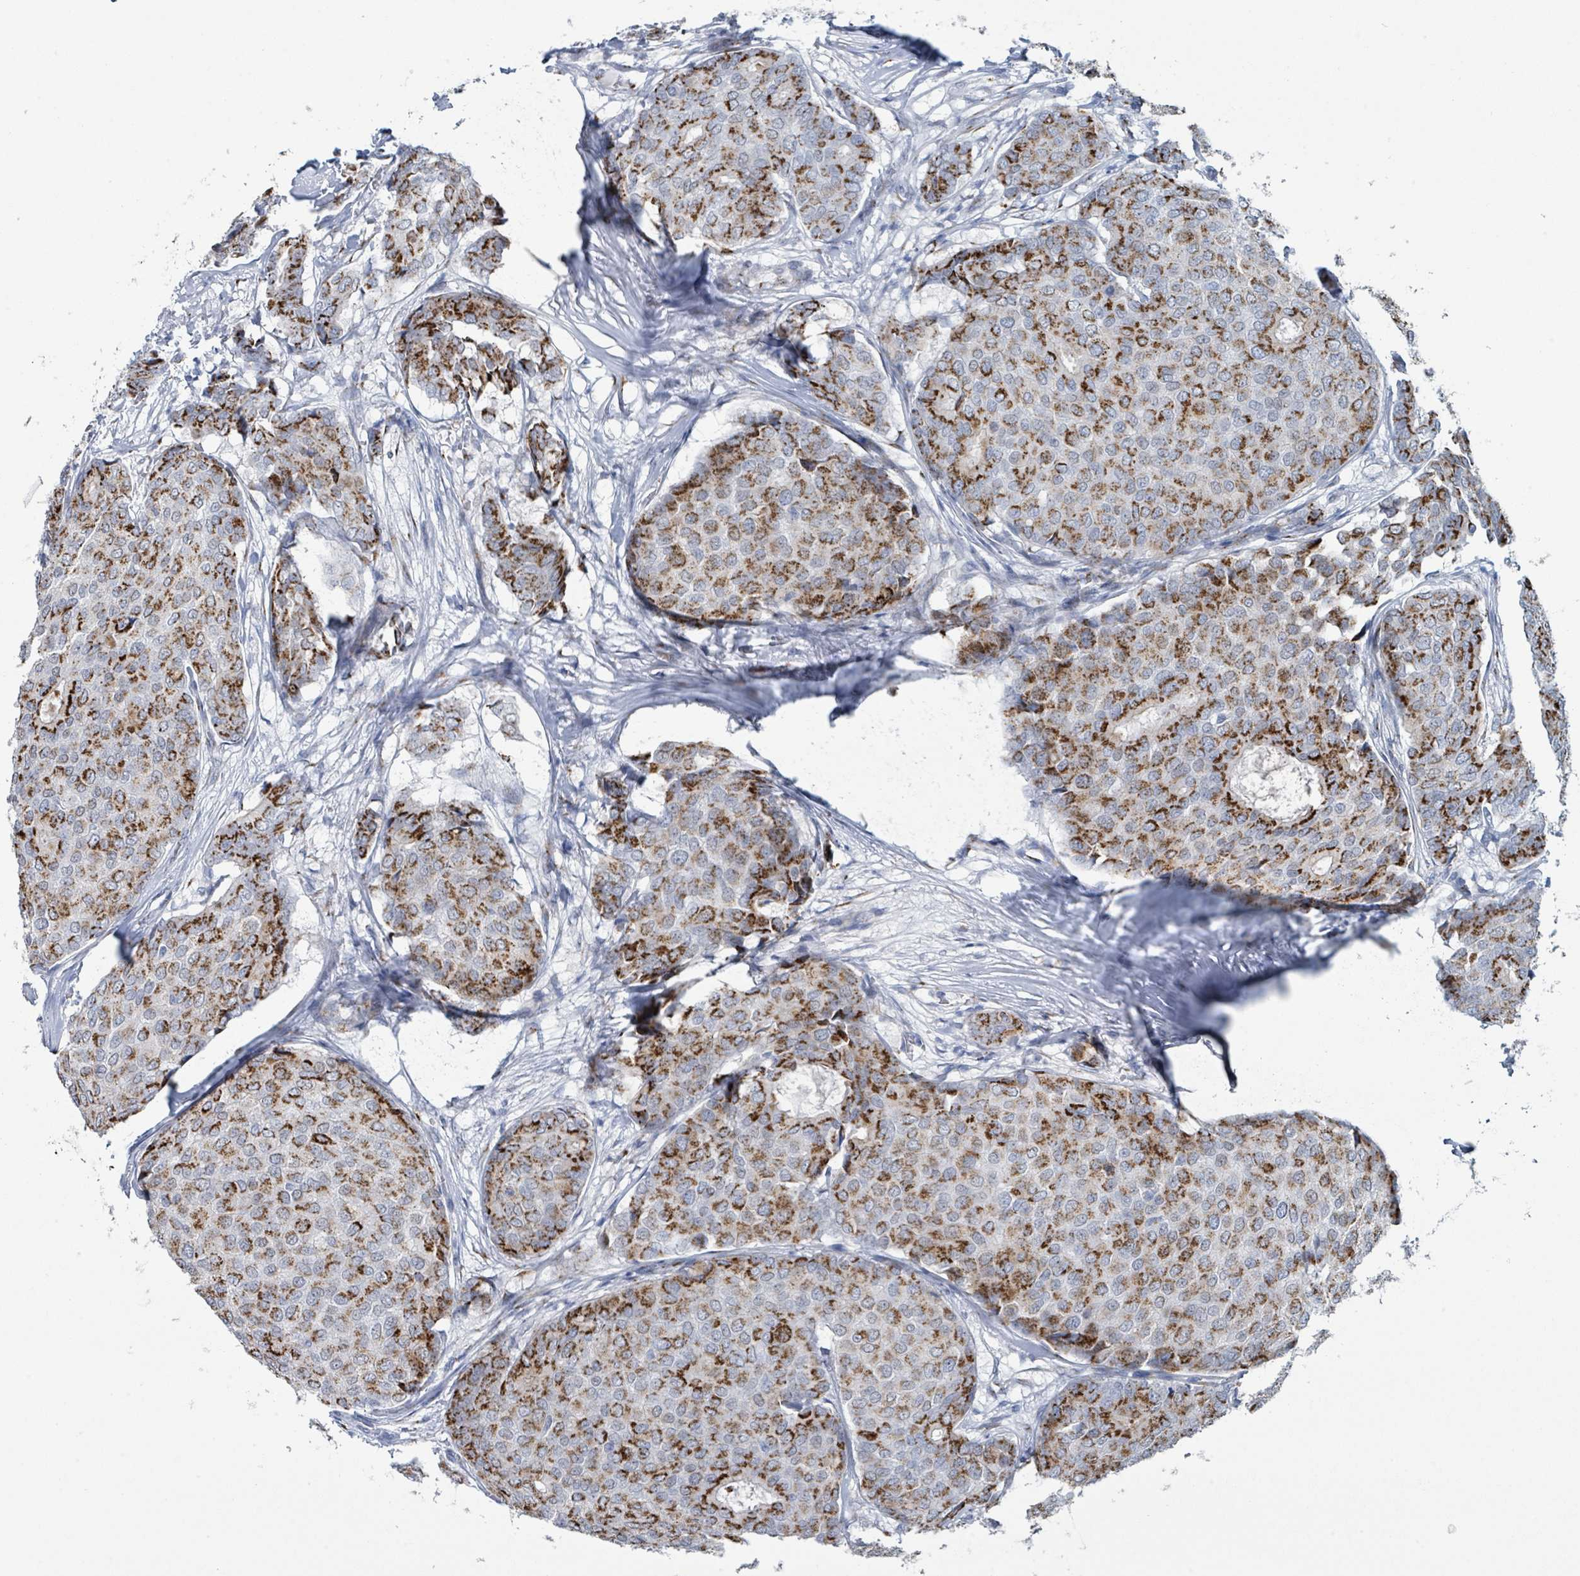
{"staining": {"intensity": "strong", "quantity": "25%-75%", "location": "cytoplasmic/membranous"}, "tissue": "breast cancer", "cell_type": "Tumor cells", "image_type": "cancer", "snomed": [{"axis": "morphology", "description": "Duct carcinoma"}, {"axis": "topography", "description": "Breast"}], "caption": "A histopathology image of breast cancer stained for a protein displays strong cytoplasmic/membranous brown staining in tumor cells.", "gene": "DCAF5", "patient": {"sex": "female", "age": 75}}